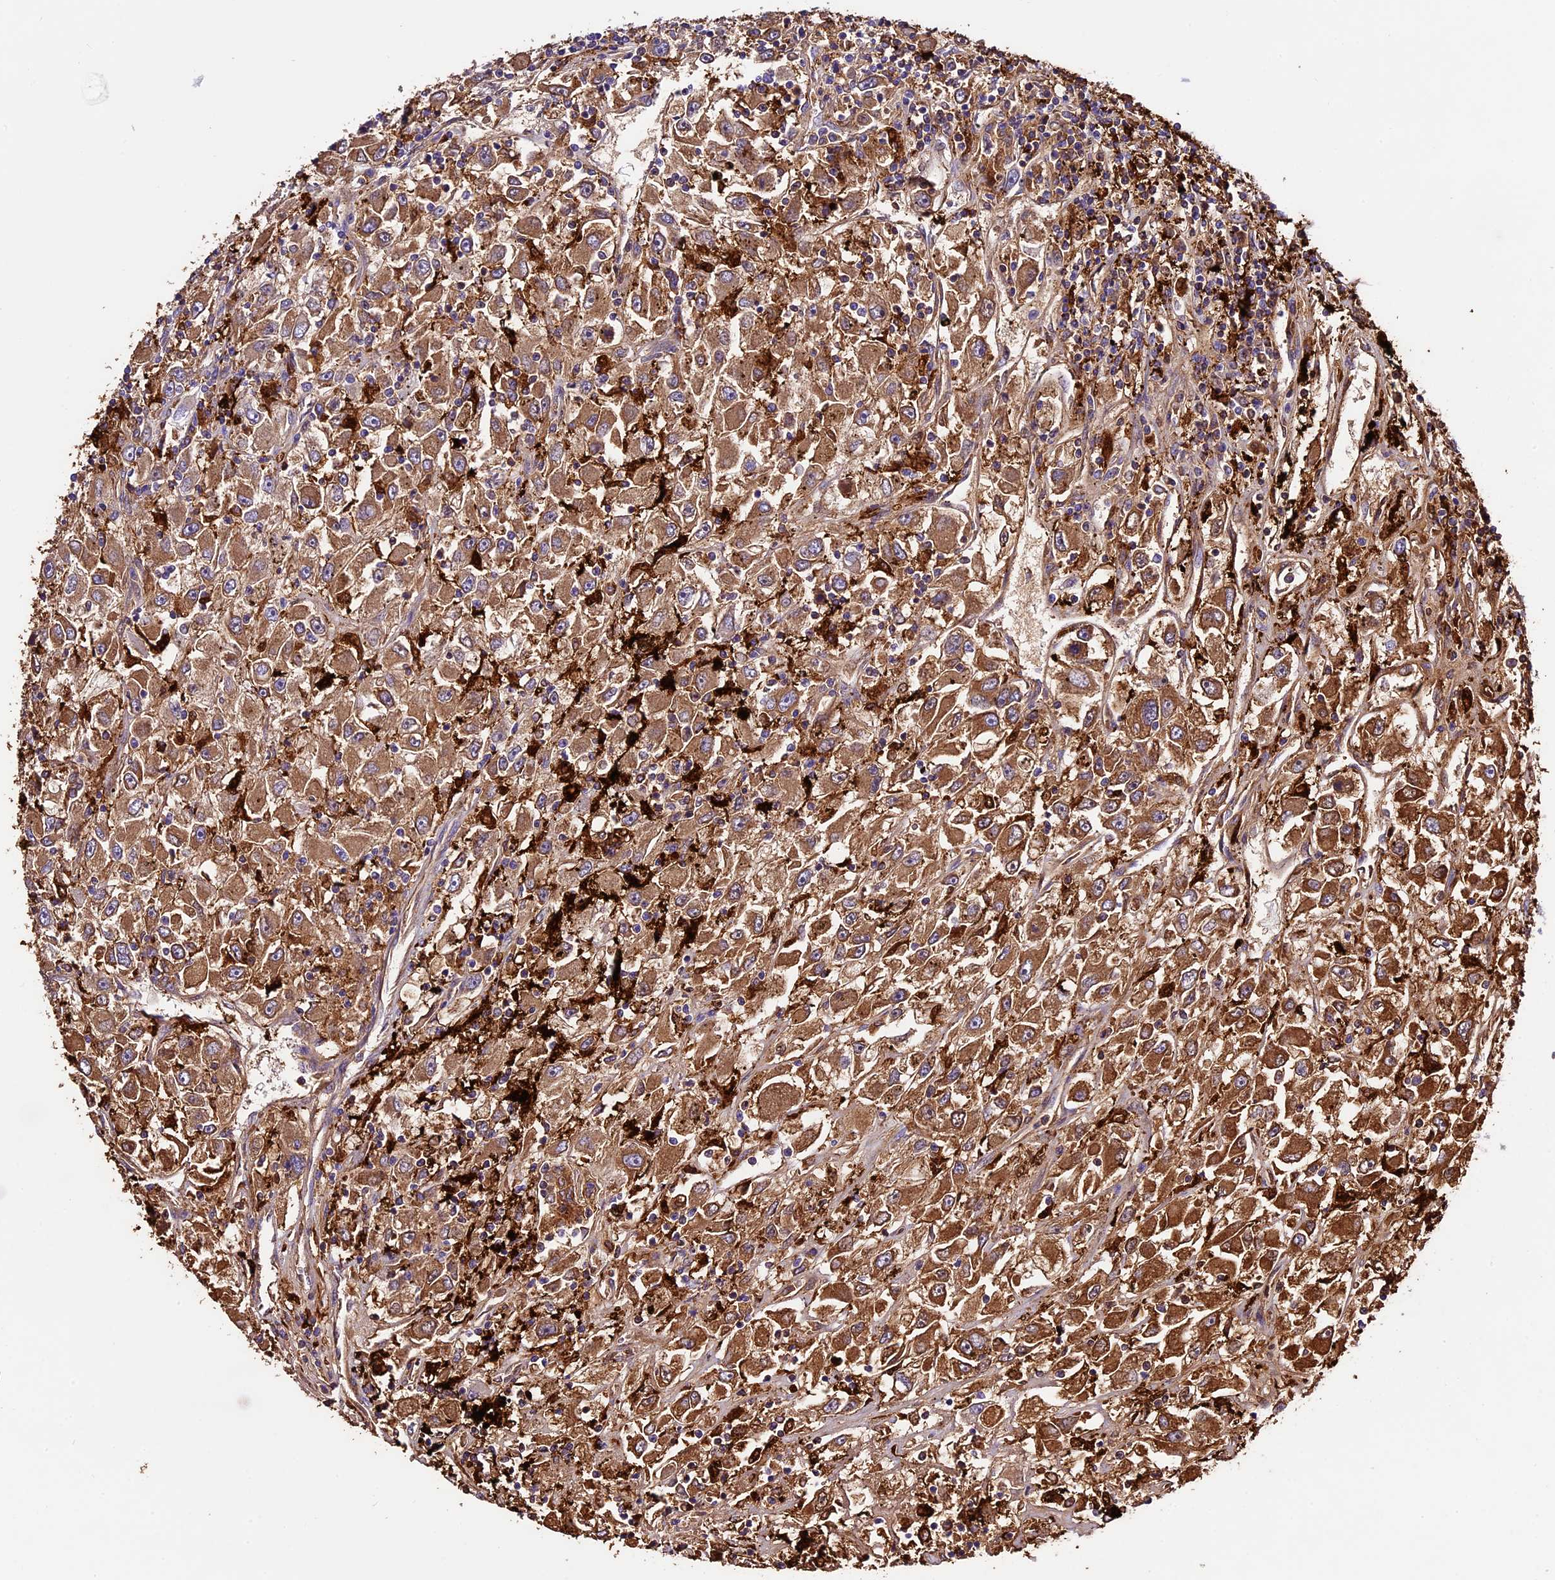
{"staining": {"intensity": "moderate", "quantity": ">75%", "location": "cytoplasmic/membranous"}, "tissue": "renal cancer", "cell_type": "Tumor cells", "image_type": "cancer", "snomed": [{"axis": "morphology", "description": "Adenocarcinoma, NOS"}, {"axis": "topography", "description": "Kidney"}], "caption": "Immunohistochemical staining of human renal adenocarcinoma displays medium levels of moderate cytoplasmic/membranous staining in about >75% of tumor cells.", "gene": "CILP2", "patient": {"sex": "female", "age": 52}}